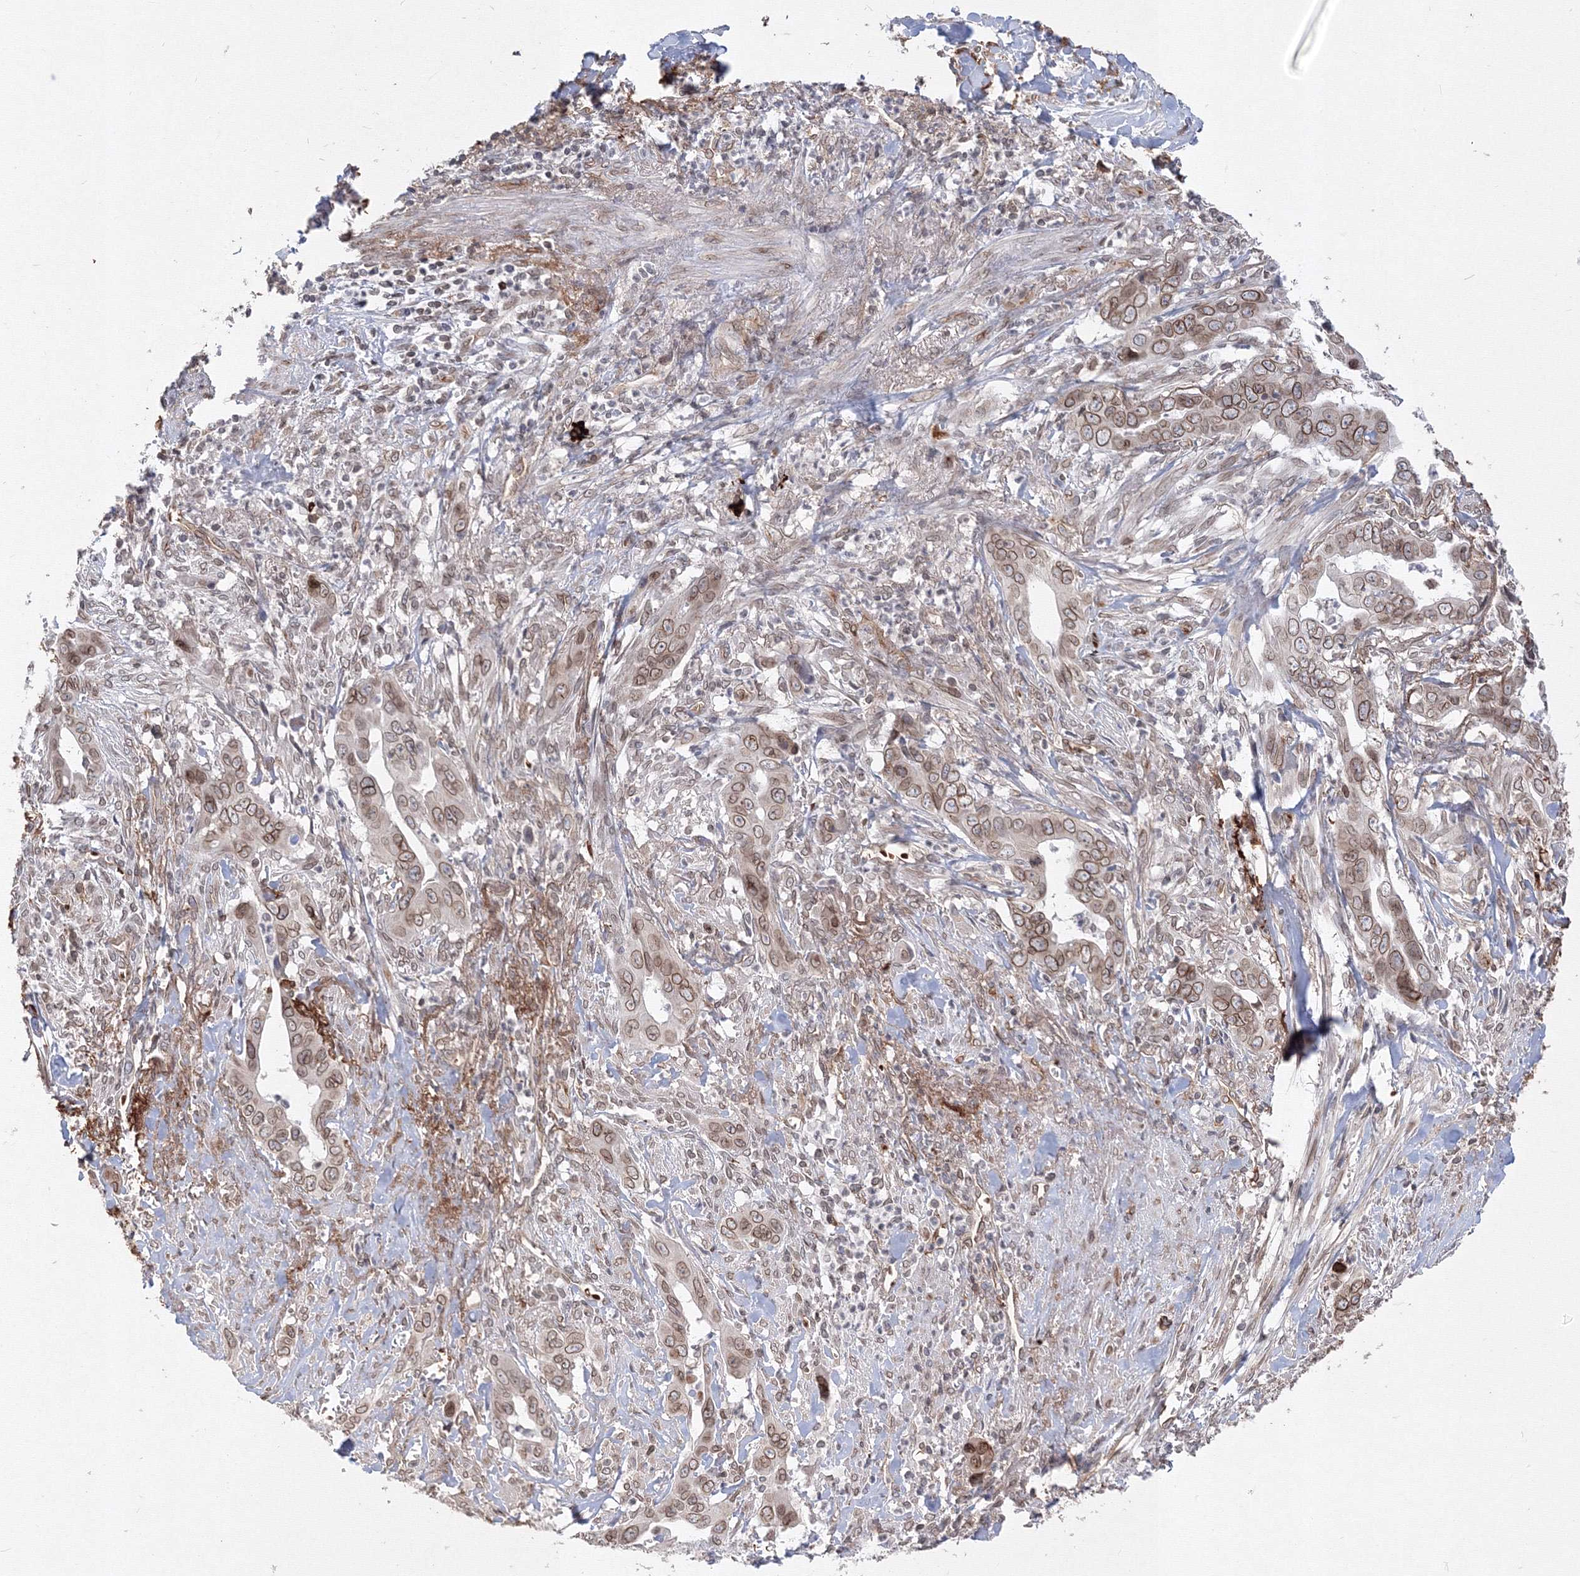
{"staining": {"intensity": "moderate", "quantity": ">75%", "location": "cytoplasmic/membranous,nuclear"}, "tissue": "liver cancer", "cell_type": "Tumor cells", "image_type": "cancer", "snomed": [{"axis": "morphology", "description": "Cholangiocarcinoma"}, {"axis": "topography", "description": "Liver"}], "caption": "Immunohistochemistry photomicrograph of cholangiocarcinoma (liver) stained for a protein (brown), which shows medium levels of moderate cytoplasmic/membranous and nuclear staining in about >75% of tumor cells.", "gene": "DNAJB2", "patient": {"sex": "female", "age": 79}}